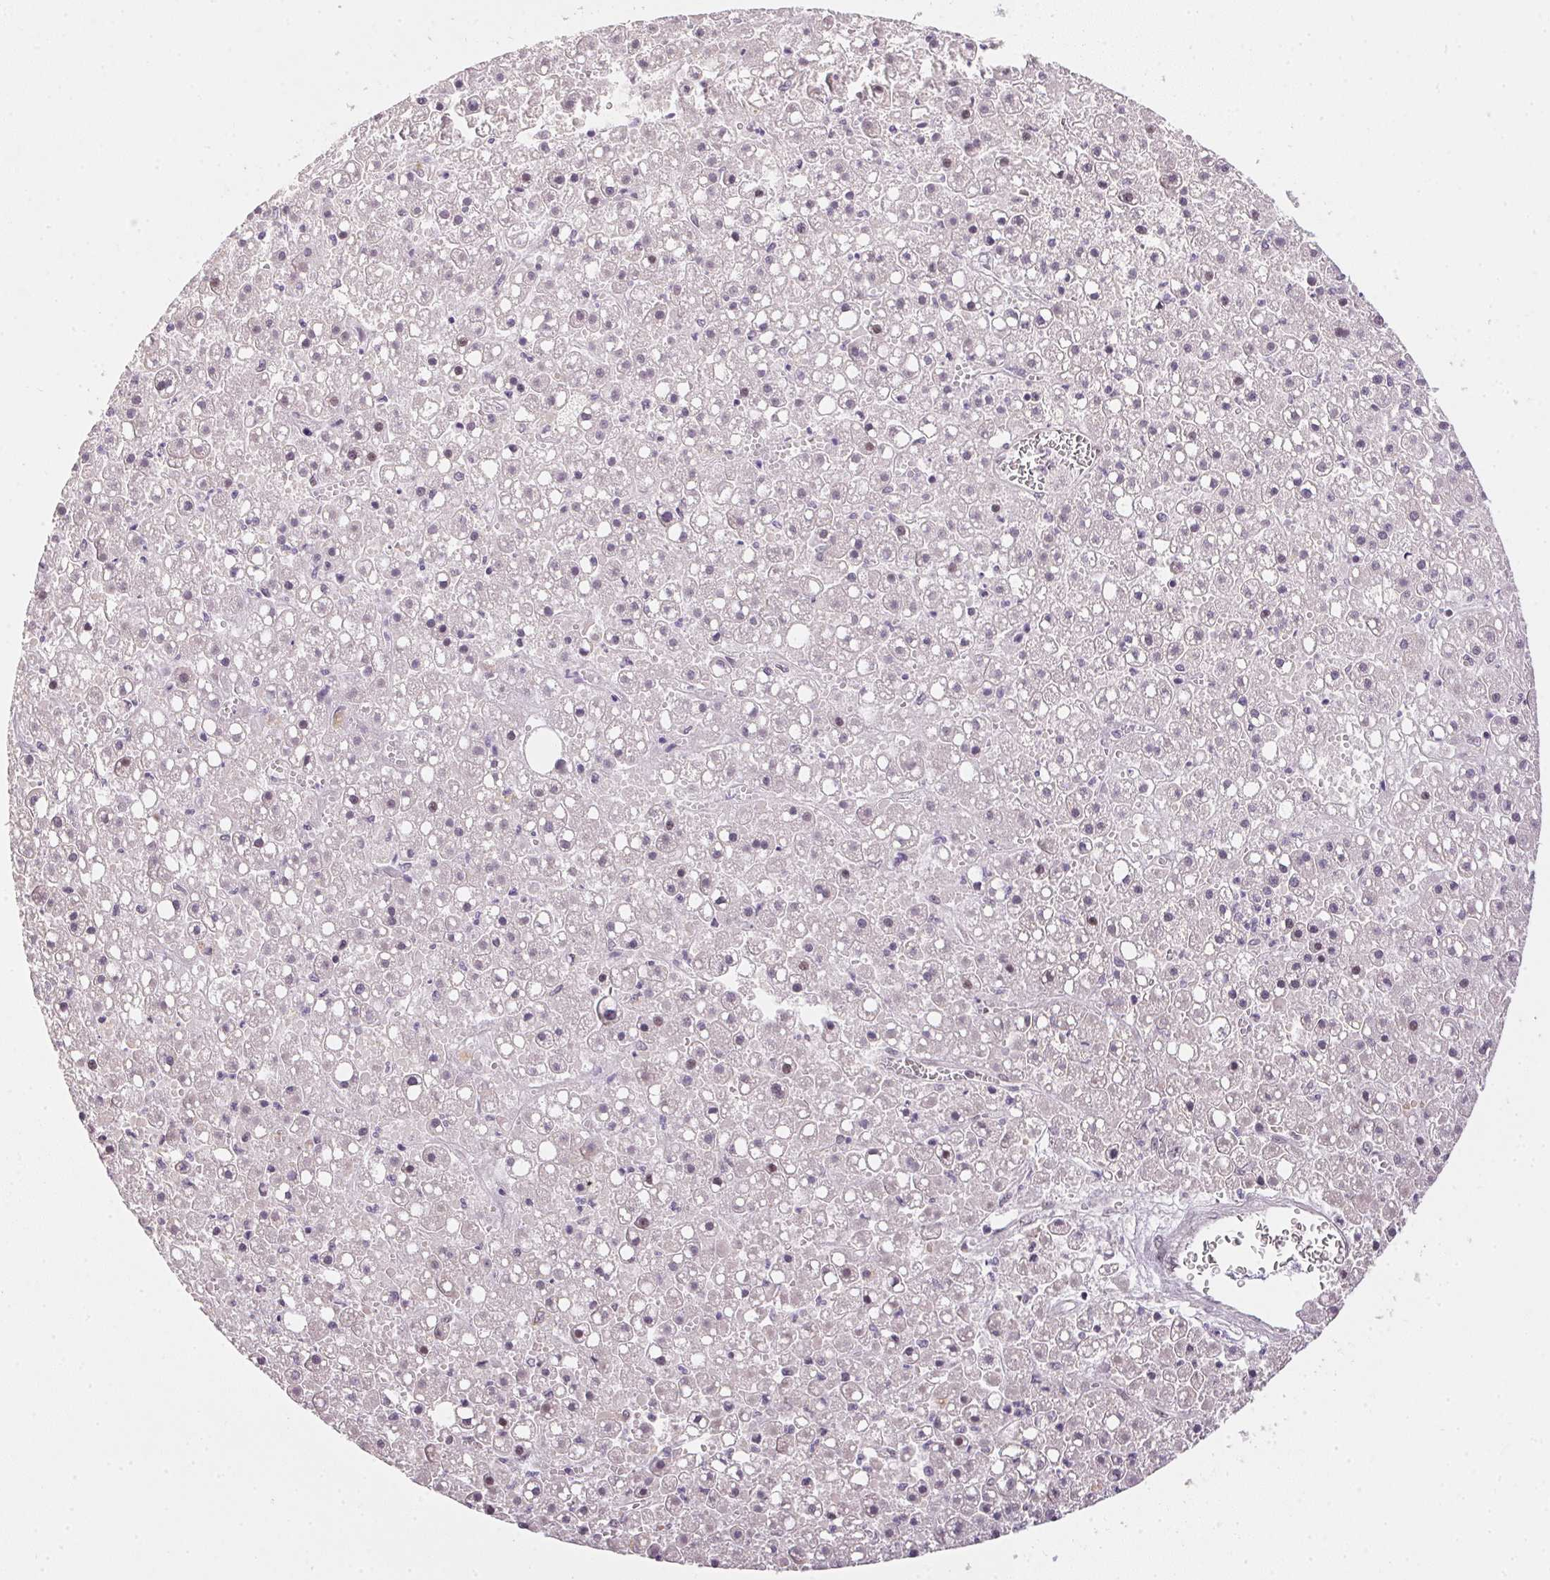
{"staining": {"intensity": "negative", "quantity": "none", "location": "none"}, "tissue": "liver cancer", "cell_type": "Tumor cells", "image_type": "cancer", "snomed": [{"axis": "morphology", "description": "Carcinoma, Hepatocellular, NOS"}, {"axis": "topography", "description": "Liver"}], "caption": "This micrograph is of liver cancer stained with IHC to label a protein in brown with the nuclei are counter-stained blue. There is no staining in tumor cells.", "gene": "KDM4D", "patient": {"sex": "male", "age": 67}}